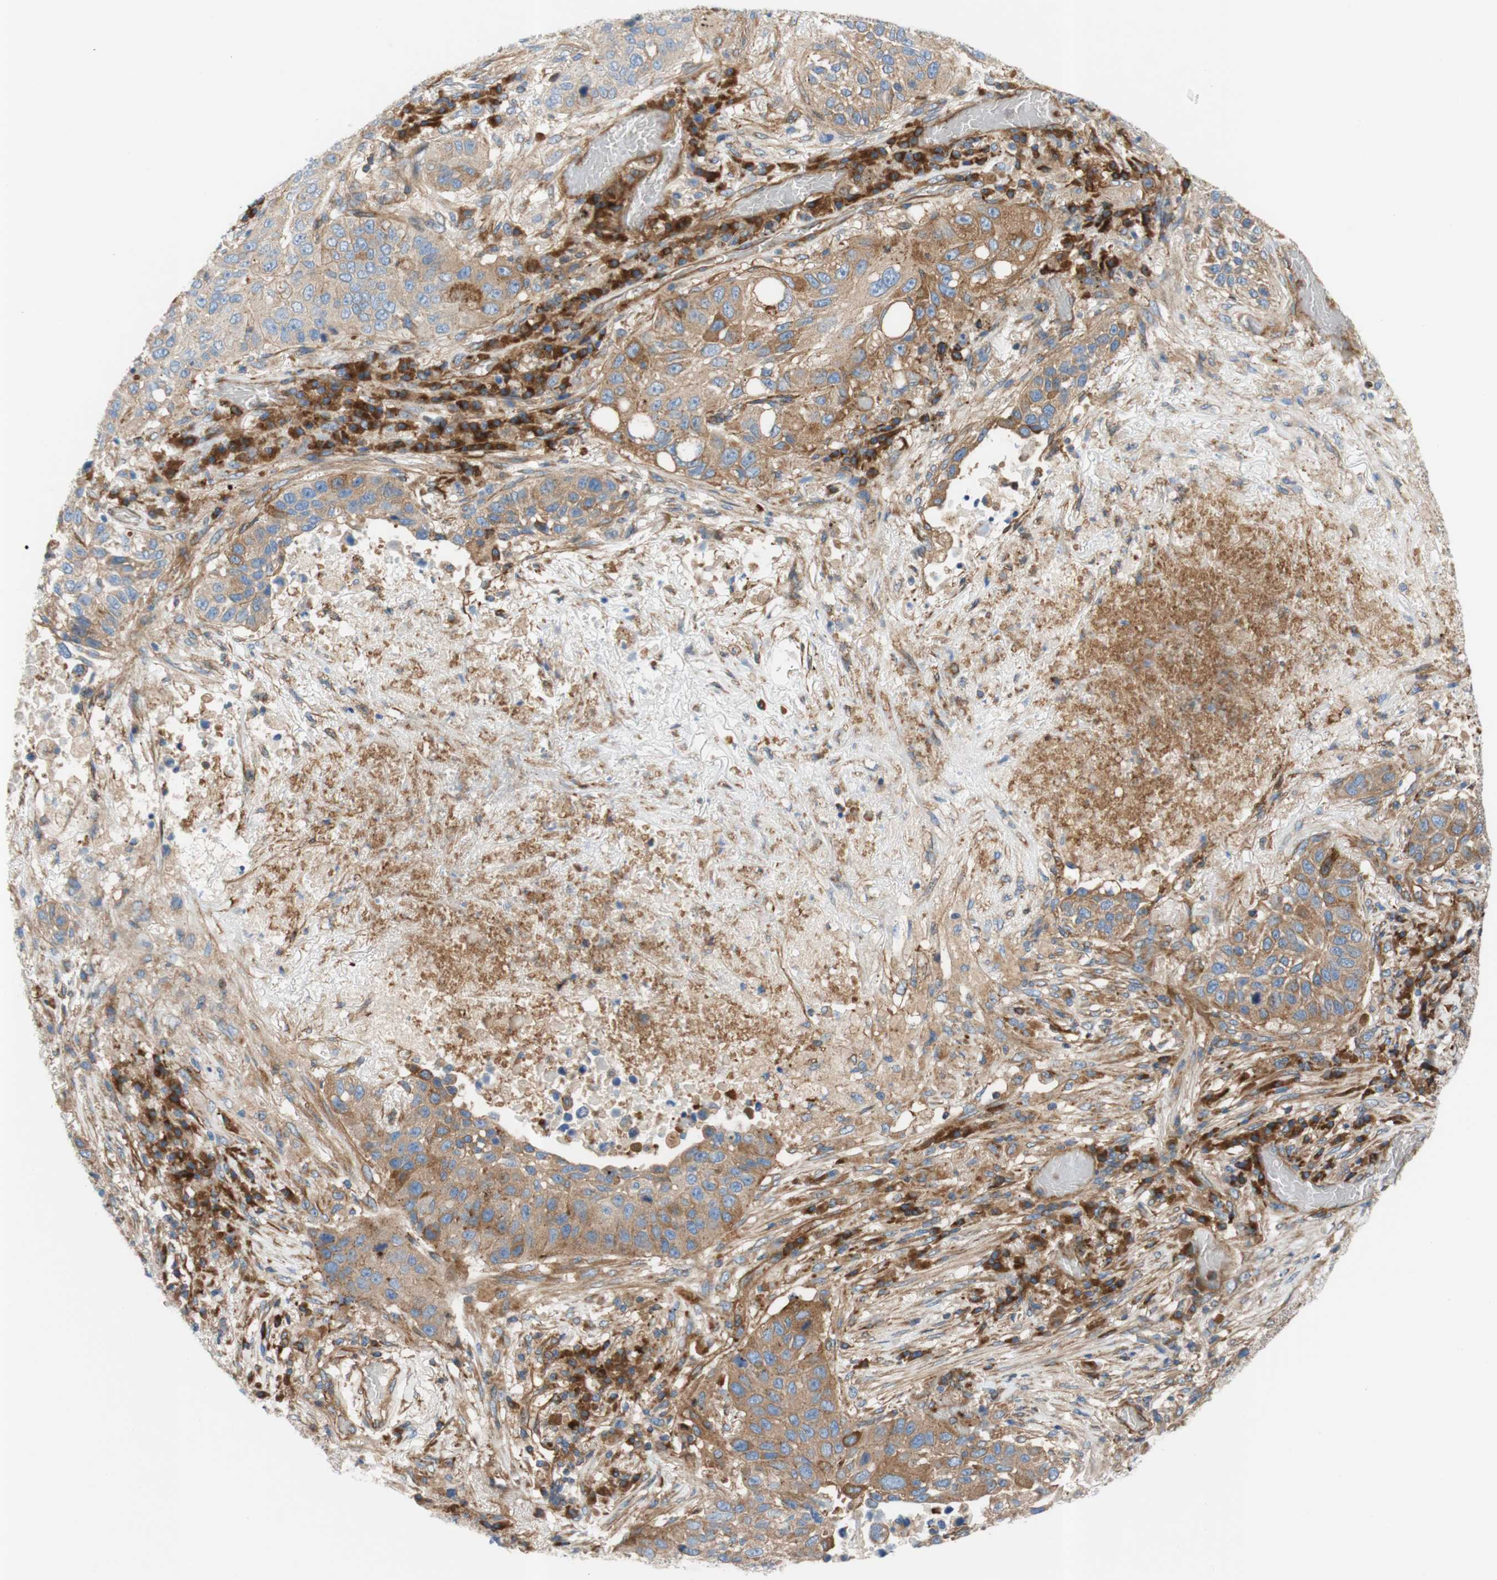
{"staining": {"intensity": "weak", "quantity": ">75%", "location": "cytoplasmic/membranous"}, "tissue": "lung cancer", "cell_type": "Tumor cells", "image_type": "cancer", "snomed": [{"axis": "morphology", "description": "Squamous cell carcinoma, NOS"}, {"axis": "topography", "description": "Lung"}], "caption": "Immunohistochemical staining of lung cancer (squamous cell carcinoma) exhibits low levels of weak cytoplasmic/membranous protein staining in about >75% of tumor cells.", "gene": "STOM", "patient": {"sex": "male", "age": 57}}